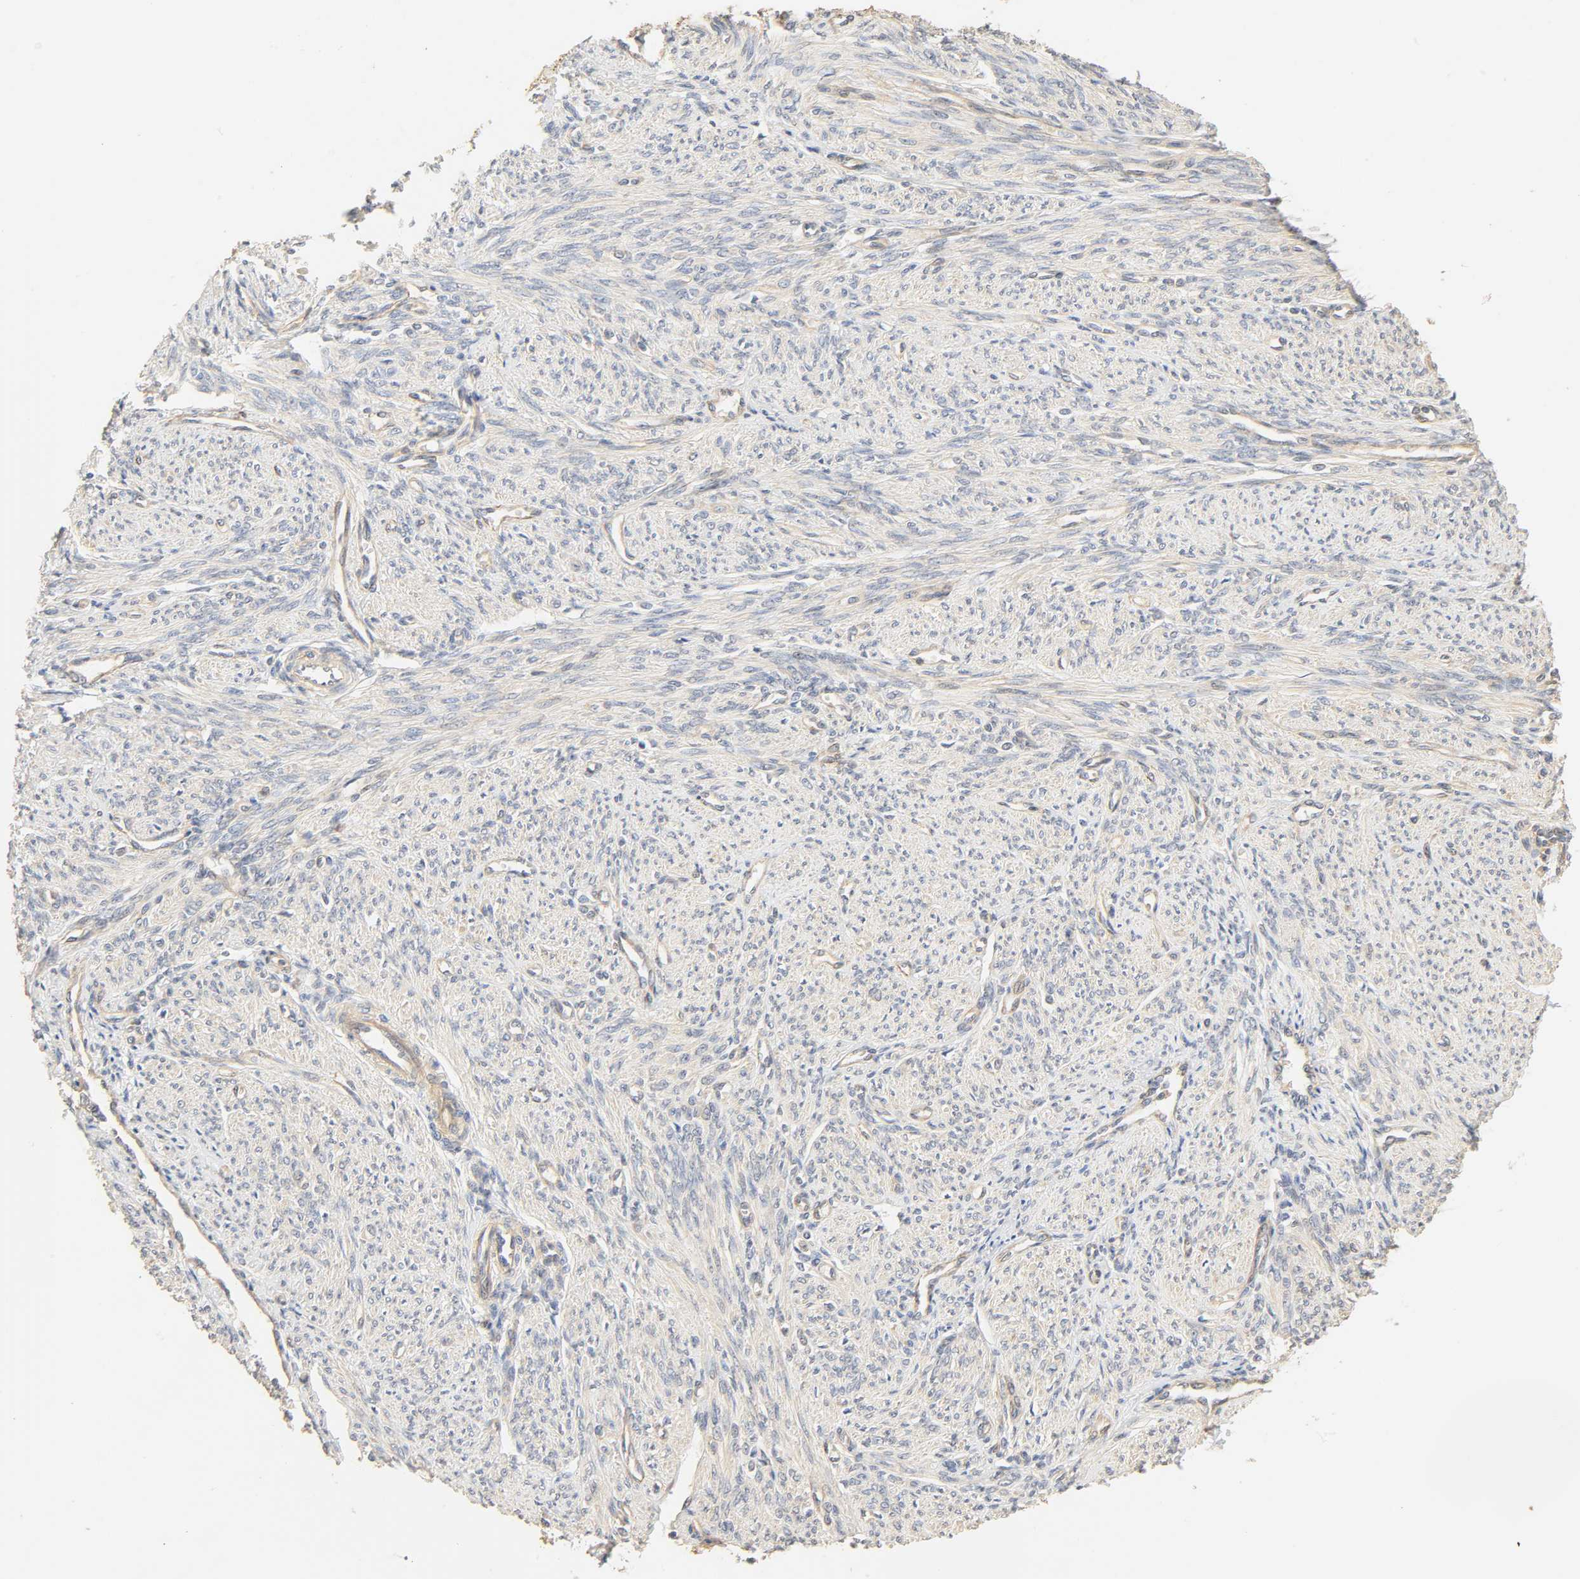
{"staining": {"intensity": "moderate", "quantity": "25%-75%", "location": "cytoplasmic/membranous"}, "tissue": "smooth muscle", "cell_type": "Smooth muscle cells", "image_type": "normal", "snomed": [{"axis": "morphology", "description": "Normal tissue, NOS"}, {"axis": "topography", "description": "Smooth muscle"}], "caption": "Normal smooth muscle was stained to show a protein in brown. There is medium levels of moderate cytoplasmic/membranous positivity in approximately 25%-75% of smooth muscle cells. The staining was performed using DAB (3,3'-diaminobenzidine), with brown indicating positive protein expression. Nuclei are stained blue with hematoxylin.", "gene": "CACNA1G", "patient": {"sex": "female", "age": 65}}